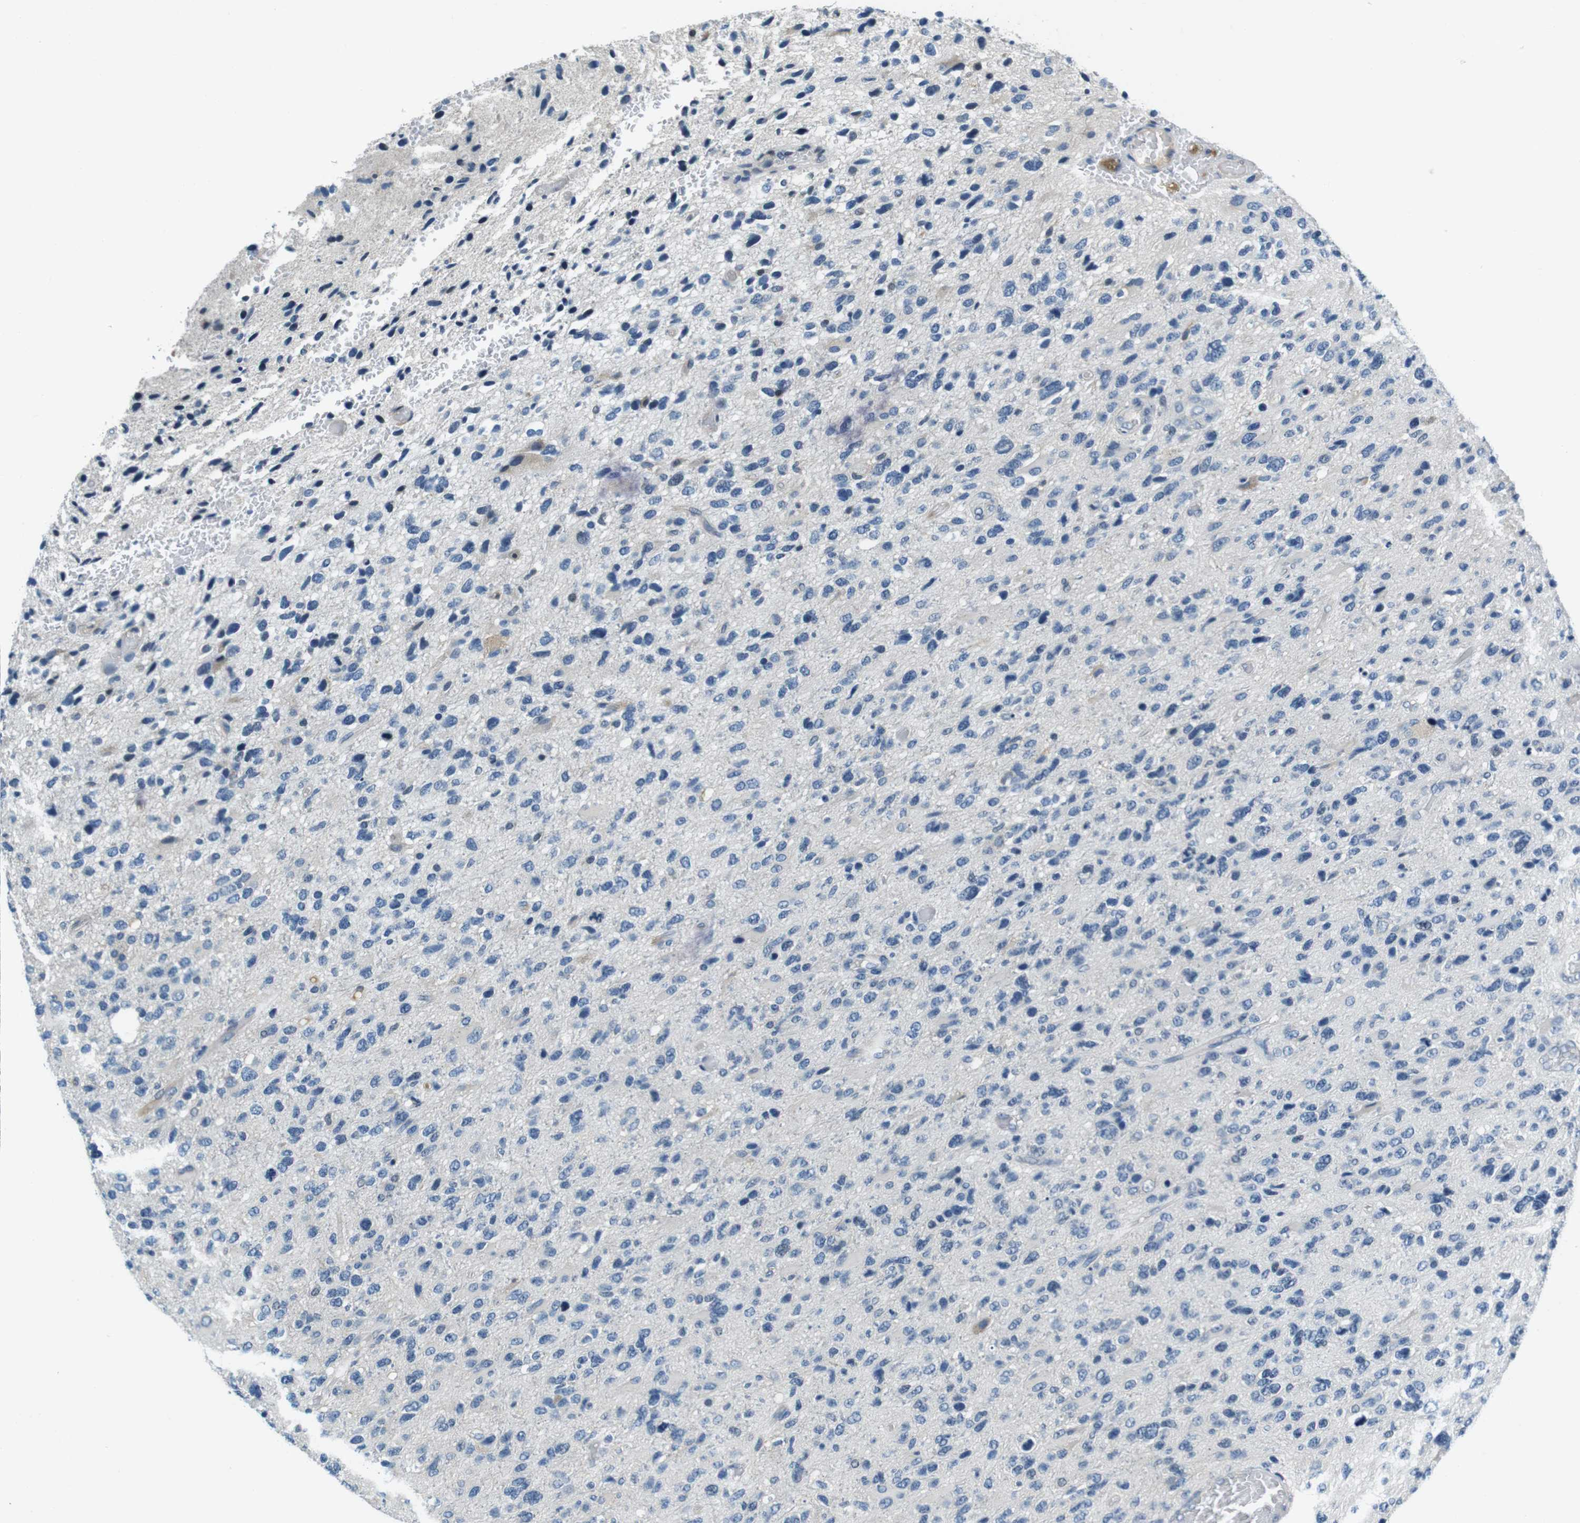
{"staining": {"intensity": "negative", "quantity": "none", "location": "none"}, "tissue": "glioma", "cell_type": "Tumor cells", "image_type": "cancer", "snomed": [{"axis": "morphology", "description": "Glioma, malignant, High grade"}, {"axis": "topography", "description": "Brain"}], "caption": "Immunohistochemical staining of human high-grade glioma (malignant) demonstrates no significant positivity in tumor cells. (IHC, brightfield microscopy, high magnification).", "gene": "KCNJ5", "patient": {"sex": "female", "age": 58}}